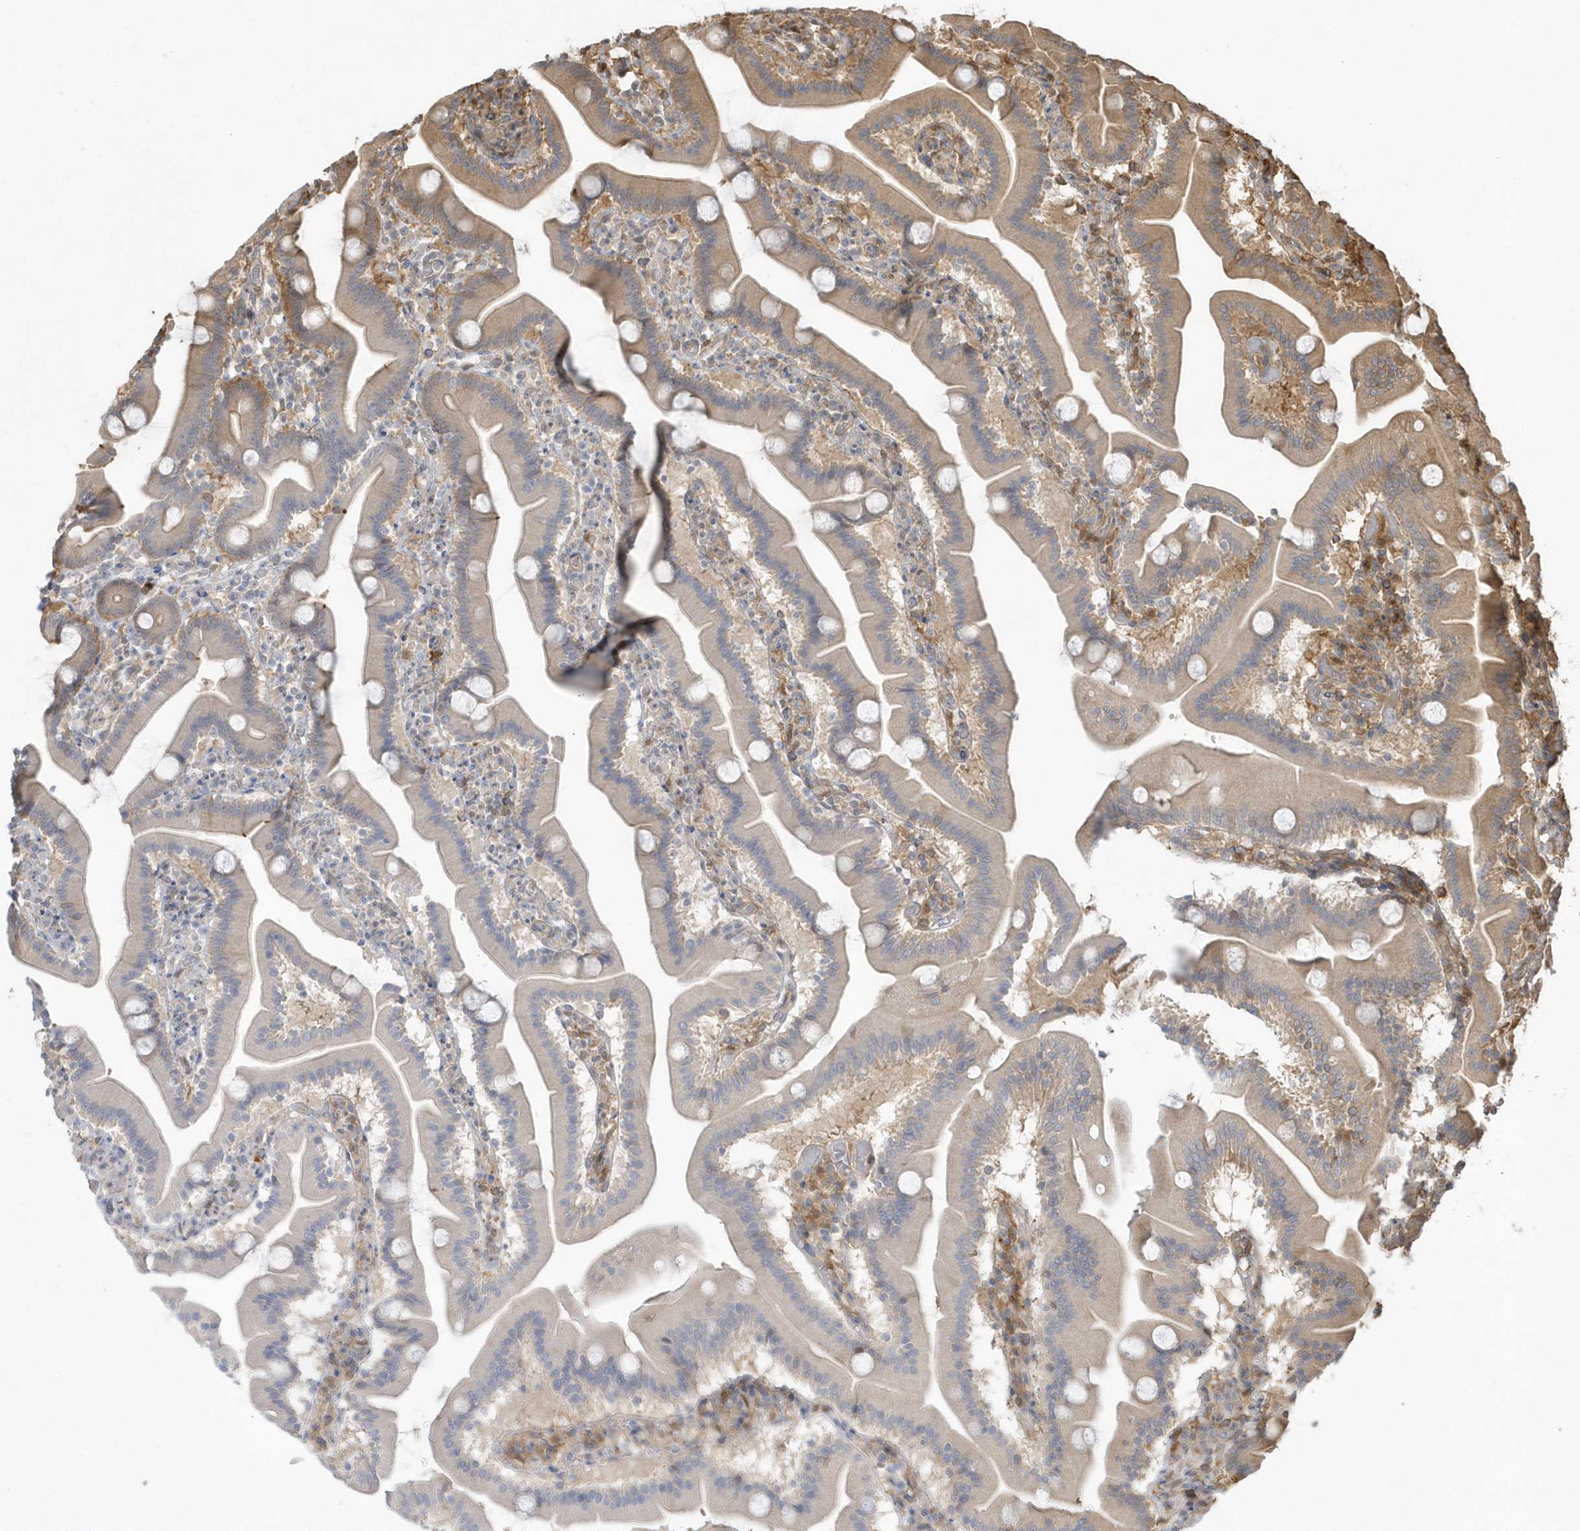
{"staining": {"intensity": "moderate", "quantity": ">75%", "location": "cytoplasmic/membranous"}, "tissue": "duodenum", "cell_type": "Glandular cells", "image_type": "normal", "snomed": [{"axis": "morphology", "description": "Normal tissue, NOS"}, {"axis": "topography", "description": "Duodenum"}], "caption": "Protein positivity by immunohistochemistry displays moderate cytoplasmic/membranous staining in approximately >75% of glandular cells in normal duodenum. (IHC, brightfield microscopy, high magnification).", "gene": "HNMT", "patient": {"sex": "male", "age": 55}}